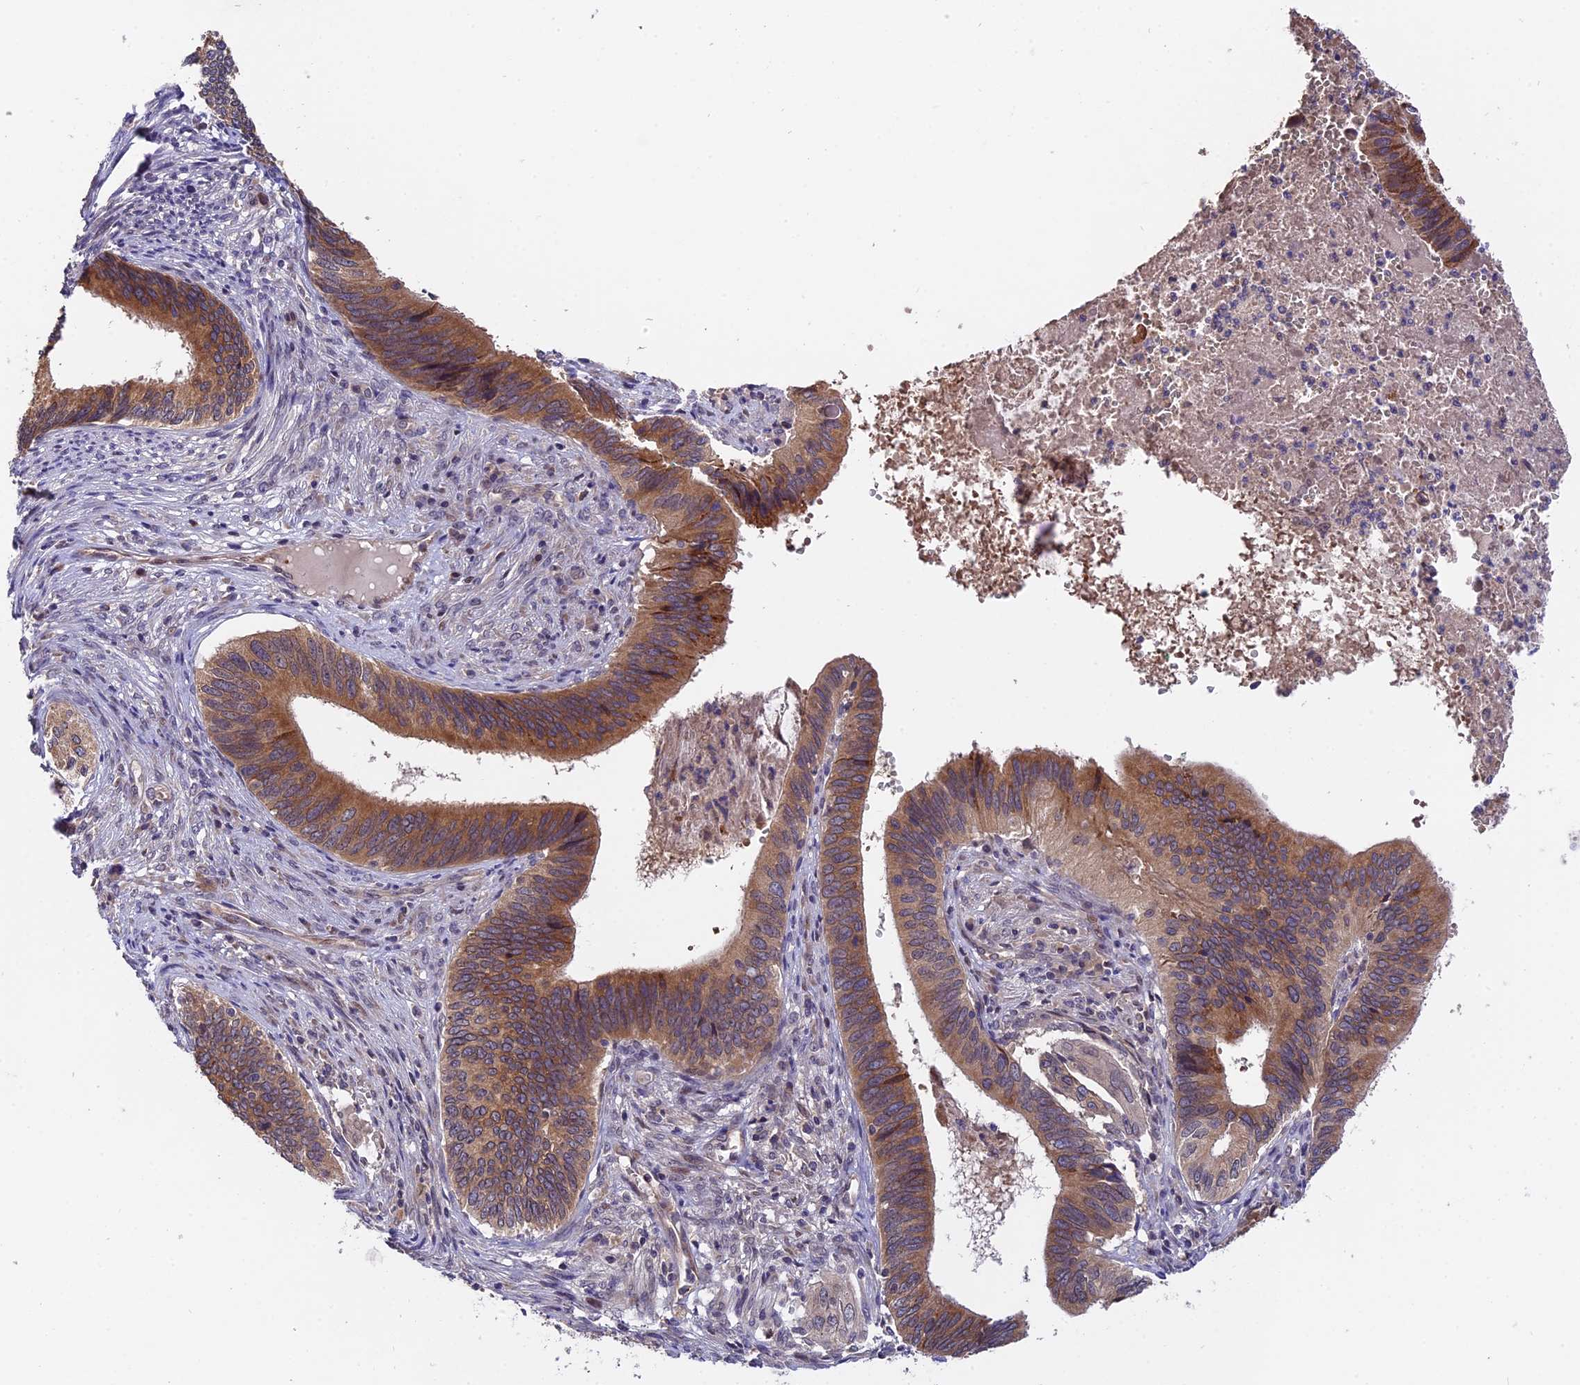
{"staining": {"intensity": "moderate", "quantity": ">75%", "location": "cytoplasmic/membranous"}, "tissue": "cervical cancer", "cell_type": "Tumor cells", "image_type": "cancer", "snomed": [{"axis": "morphology", "description": "Adenocarcinoma, NOS"}, {"axis": "topography", "description": "Cervix"}], "caption": "Cervical cancer was stained to show a protein in brown. There is medium levels of moderate cytoplasmic/membranous expression in about >75% of tumor cells. The protein is shown in brown color, while the nuclei are stained blue.", "gene": "TRMT1", "patient": {"sex": "female", "age": 42}}